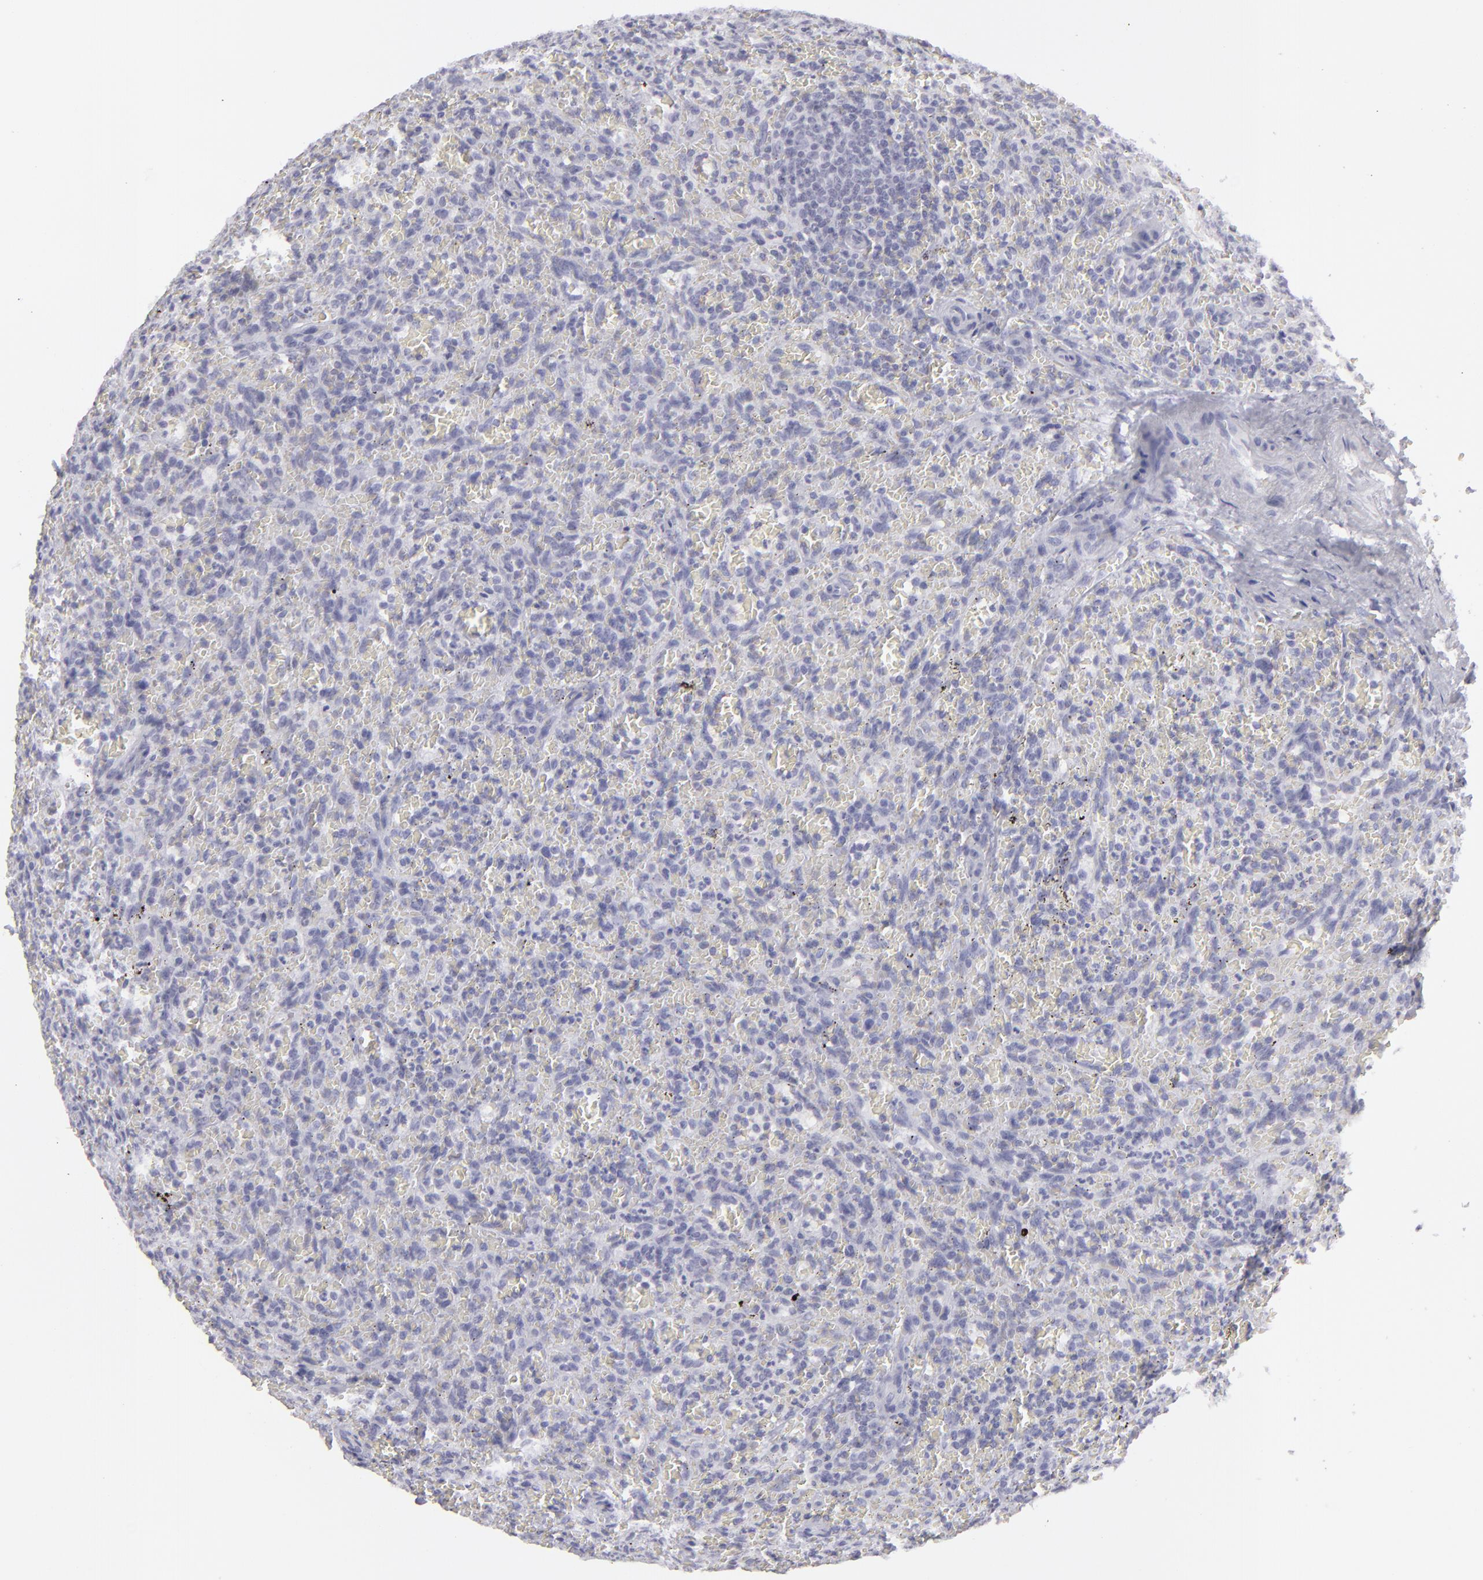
{"staining": {"intensity": "negative", "quantity": "none", "location": "none"}, "tissue": "lymphoma", "cell_type": "Tumor cells", "image_type": "cancer", "snomed": [{"axis": "morphology", "description": "Malignant lymphoma, non-Hodgkin's type, Low grade"}, {"axis": "topography", "description": "Spleen"}], "caption": "The histopathology image displays no staining of tumor cells in low-grade malignant lymphoma, non-Hodgkin's type.", "gene": "KRT1", "patient": {"sex": "female", "age": 64}}